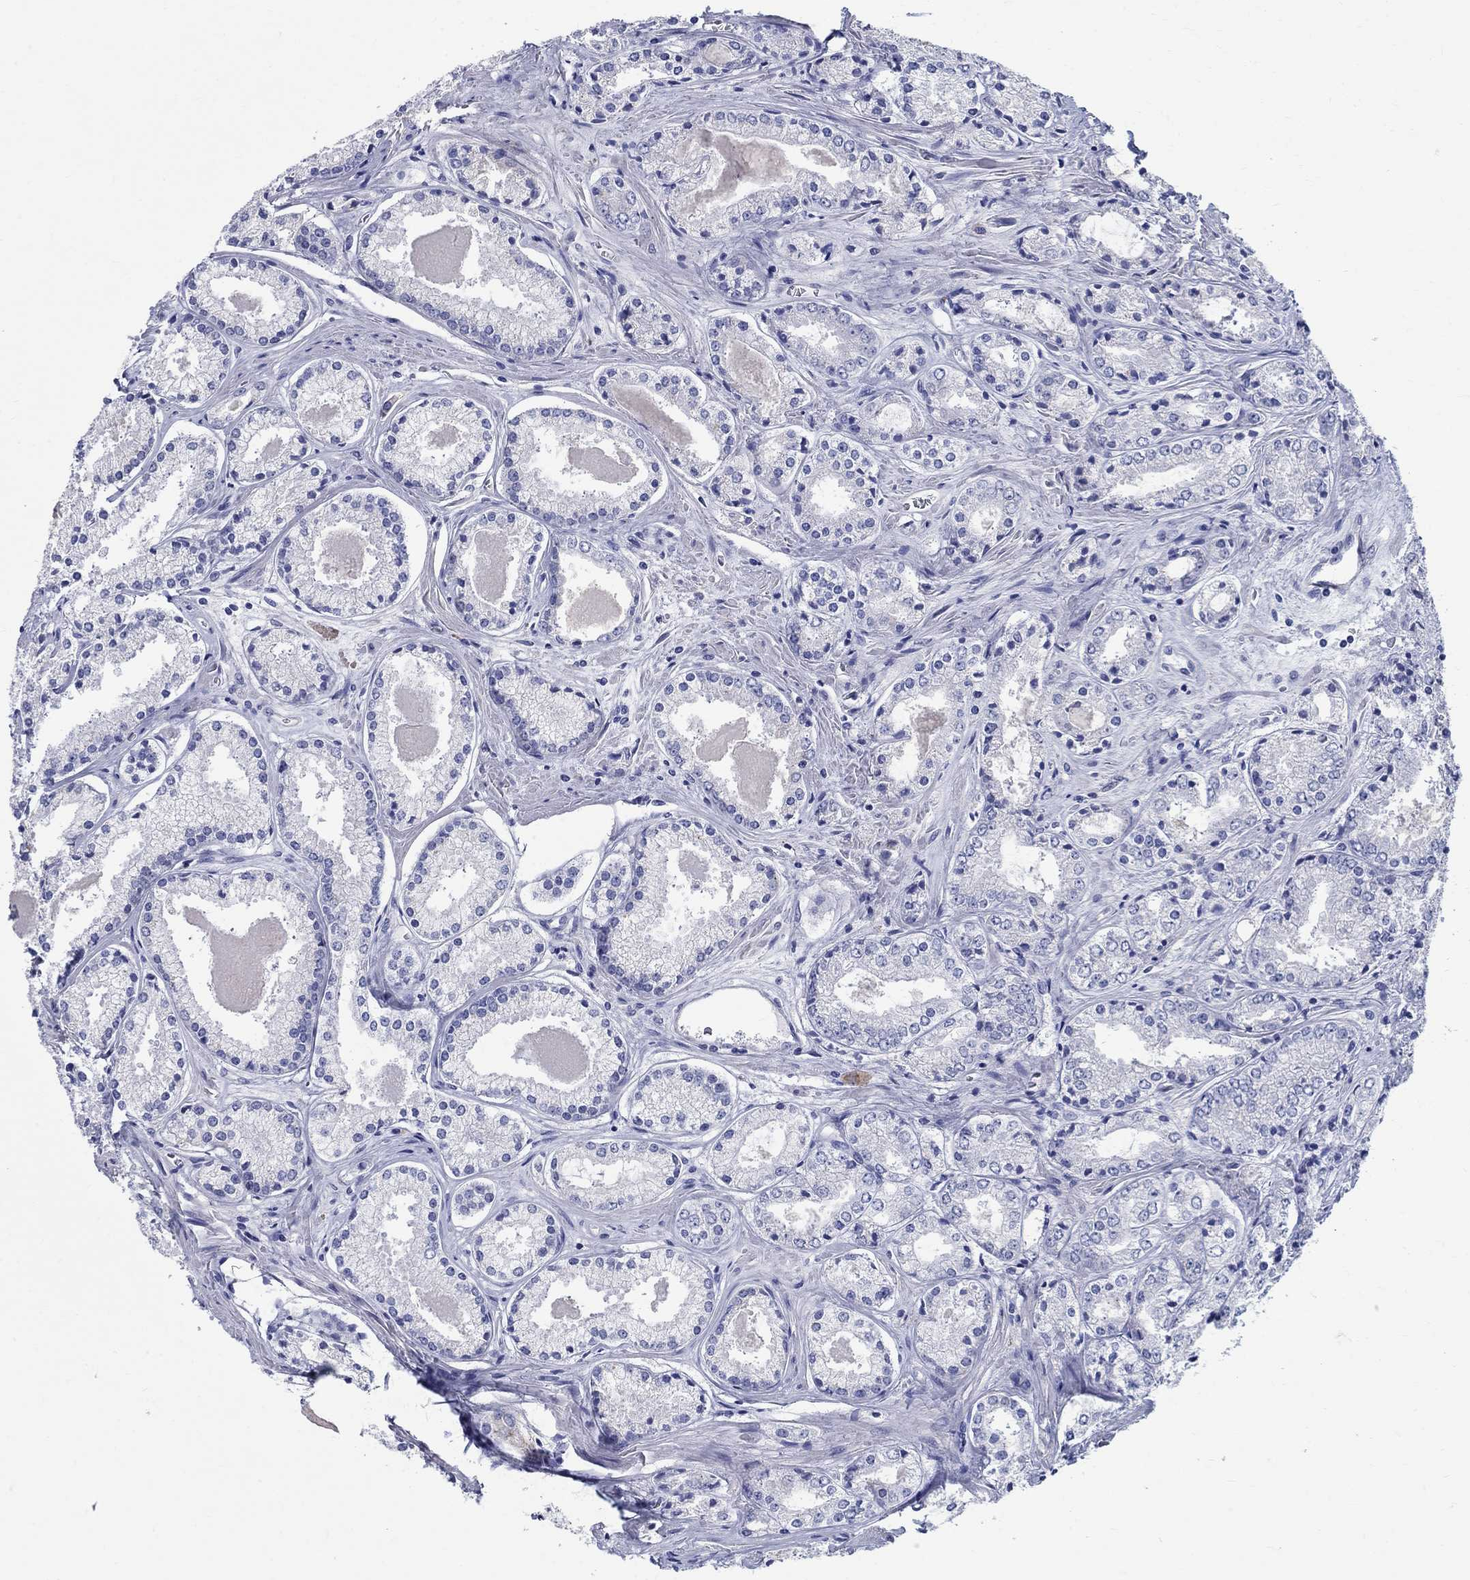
{"staining": {"intensity": "negative", "quantity": "none", "location": "none"}, "tissue": "prostate cancer", "cell_type": "Tumor cells", "image_type": "cancer", "snomed": [{"axis": "morphology", "description": "Adenocarcinoma, NOS"}, {"axis": "topography", "description": "Prostate"}], "caption": "An IHC image of prostate cancer is shown. There is no staining in tumor cells of prostate cancer.", "gene": "SOX2", "patient": {"sex": "male", "age": 72}}